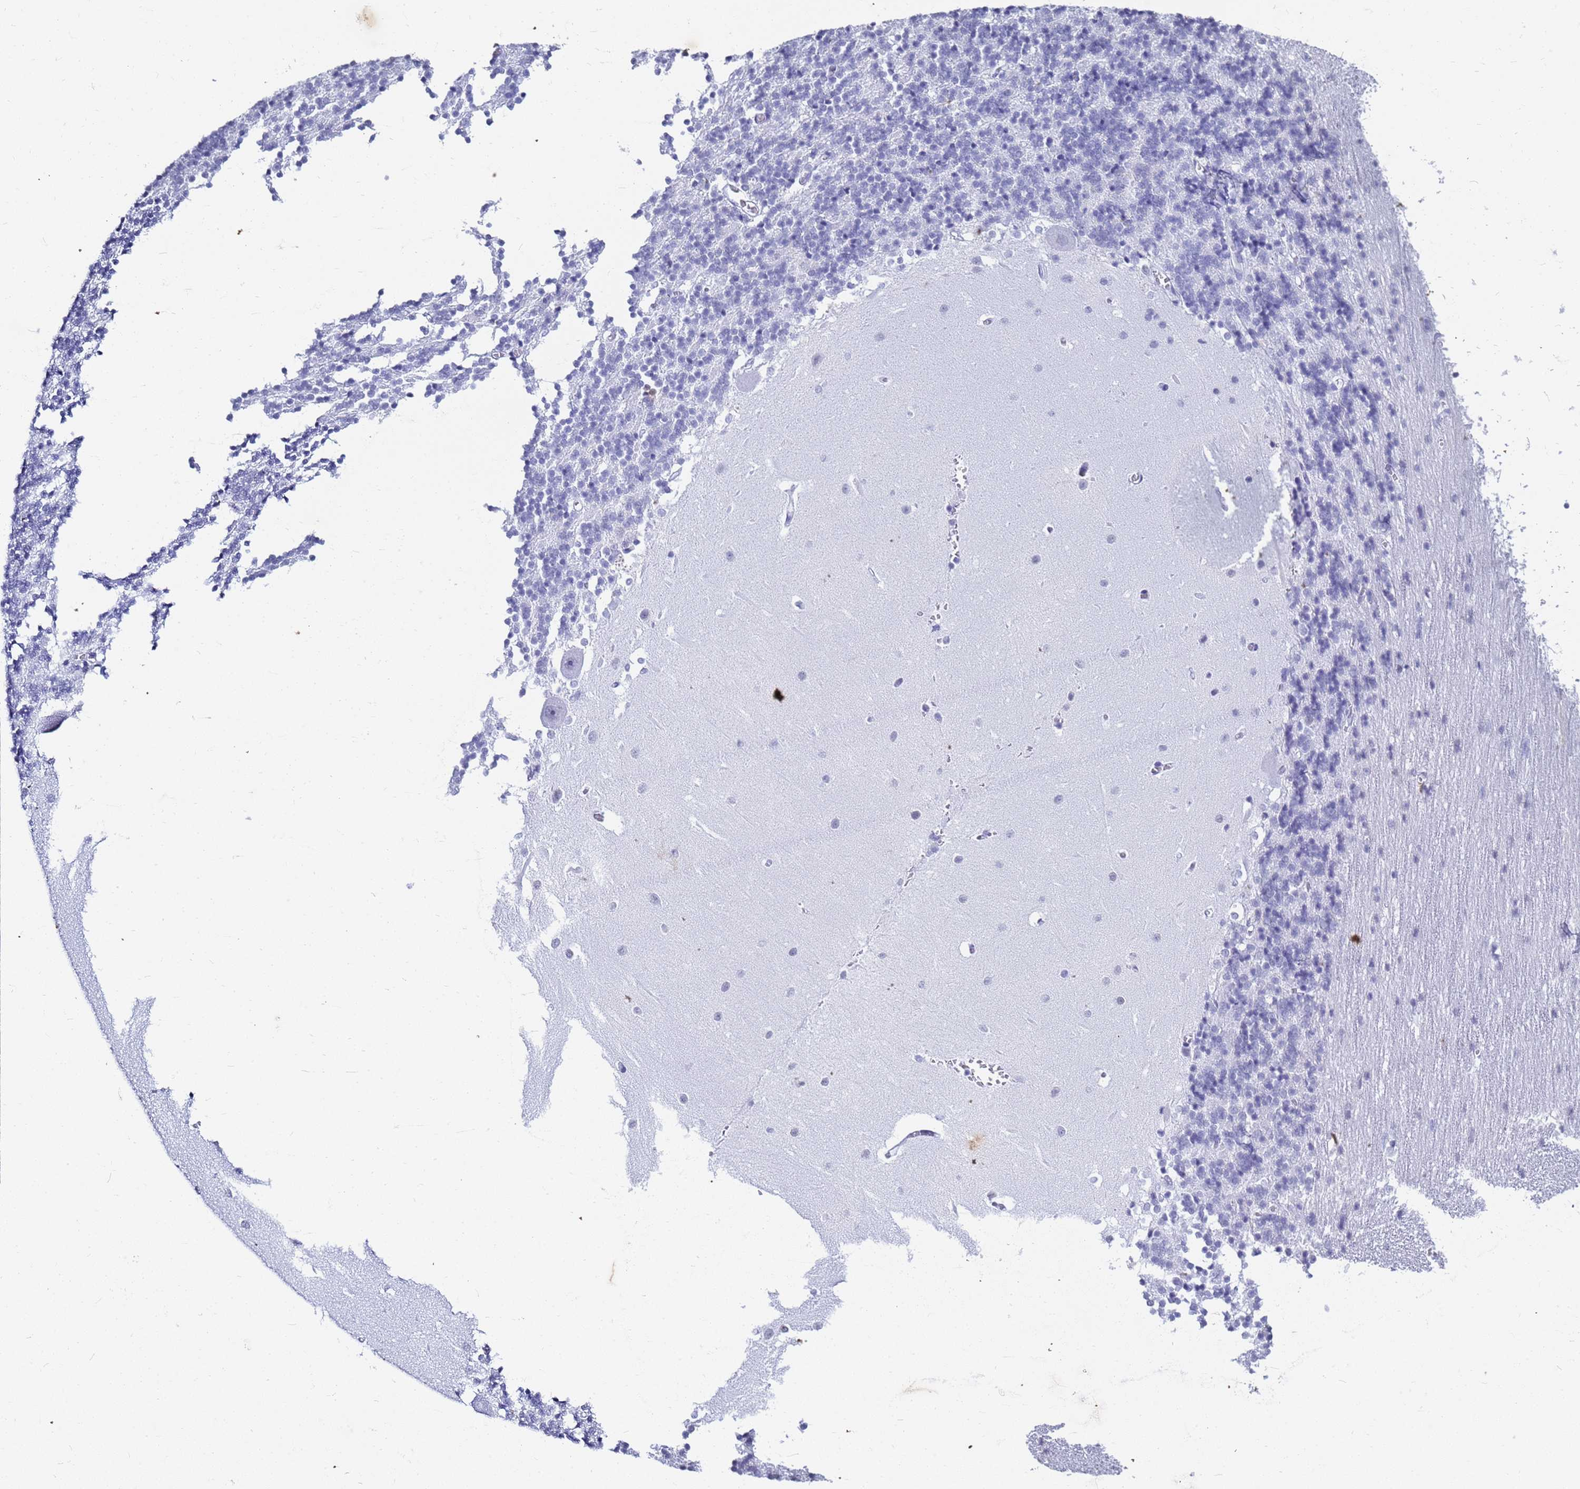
{"staining": {"intensity": "negative", "quantity": "none", "location": "none"}, "tissue": "cerebellum", "cell_type": "Cells in granular layer", "image_type": "normal", "snomed": [{"axis": "morphology", "description": "Normal tissue, NOS"}, {"axis": "topography", "description": "Cerebellum"}], "caption": "This histopathology image is of benign cerebellum stained with IHC to label a protein in brown with the nuclei are counter-stained blue. There is no staining in cells in granular layer. (IHC, brightfield microscopy, high magnification).", "gene": "SLC7A9", "patient": {"sex": "male", "age": 37}}